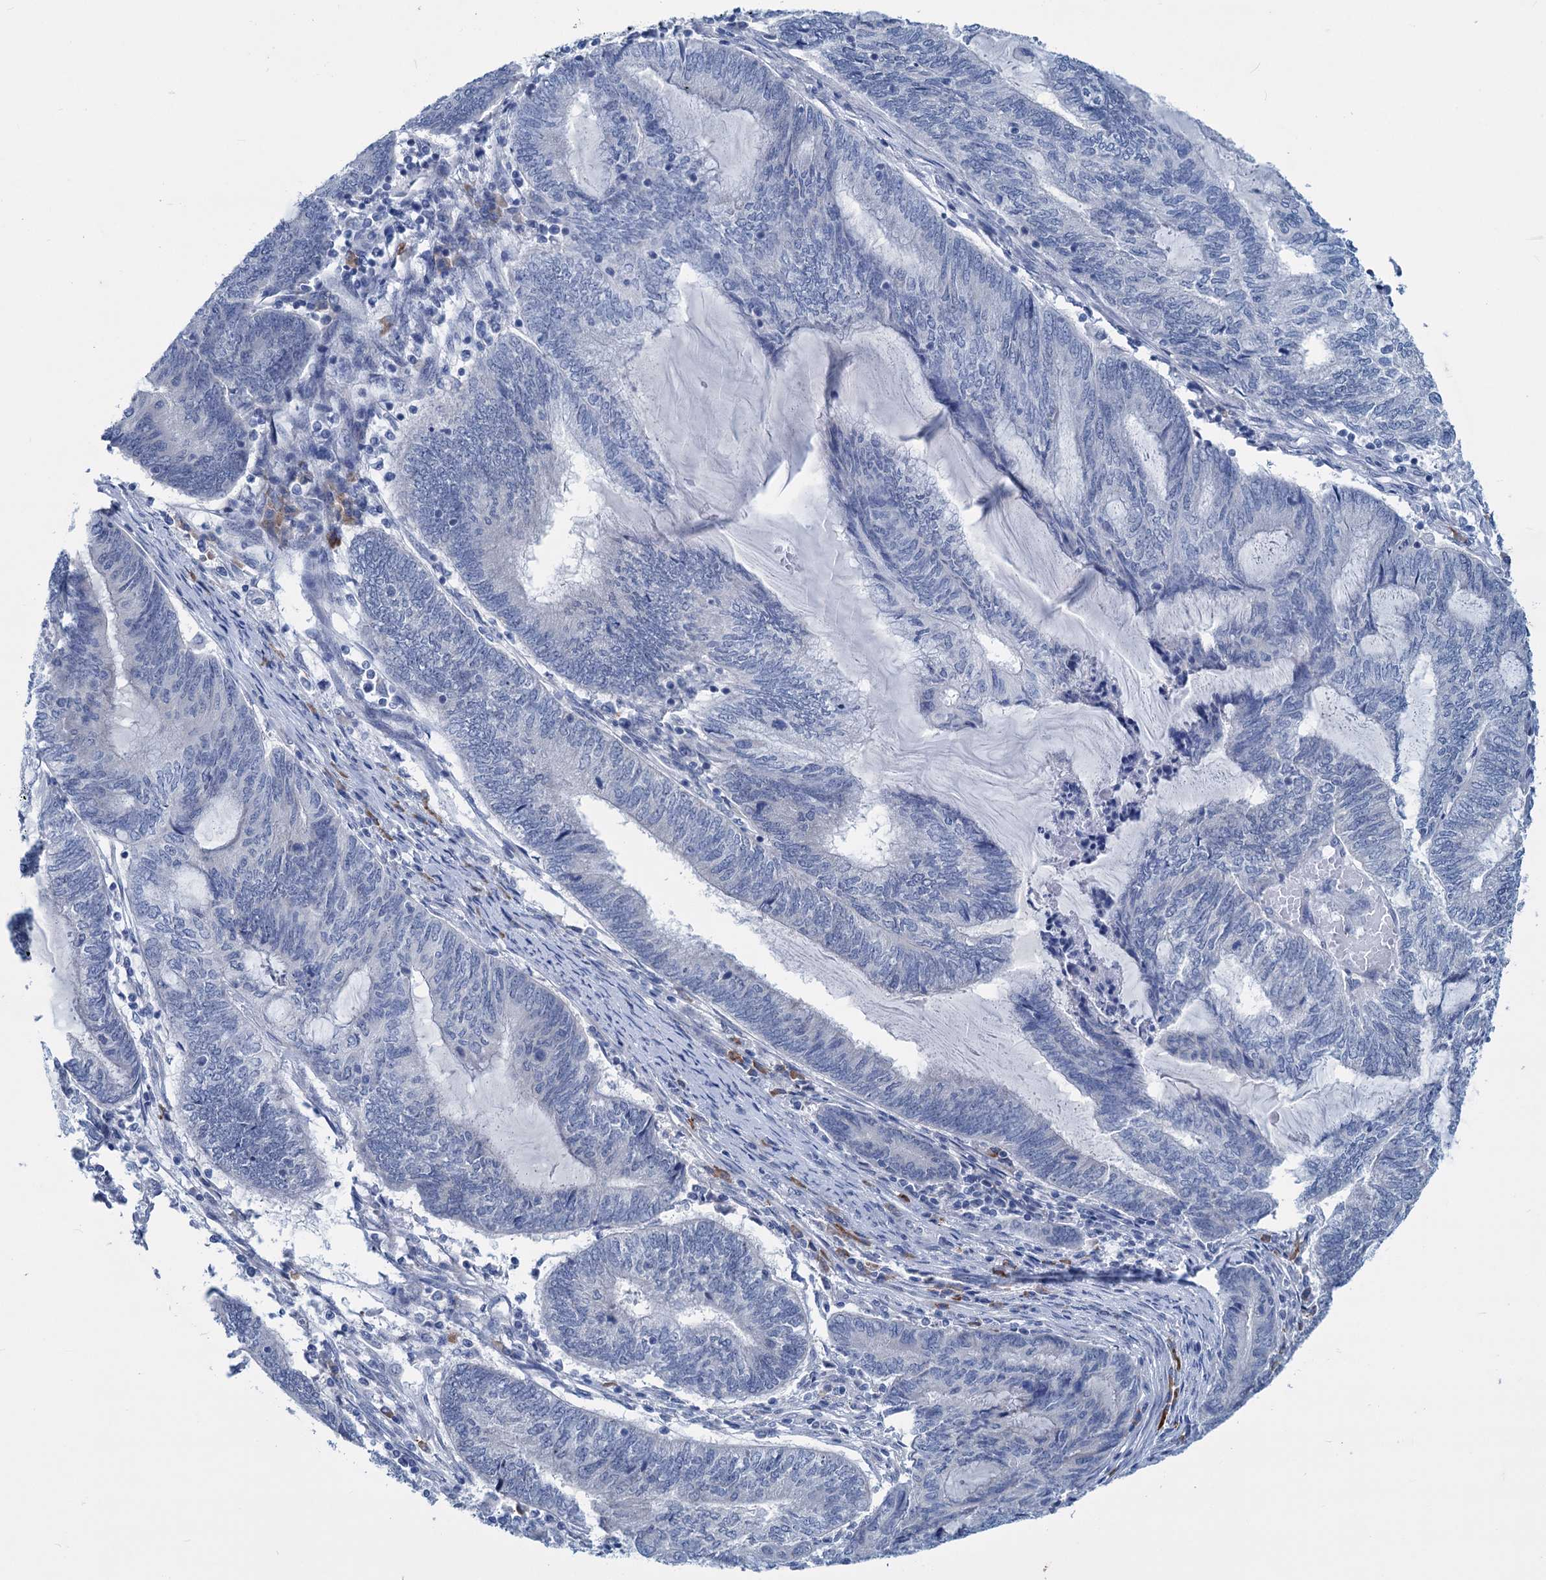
{"staining": {"intensity": "negative", "quantity": "none", "location": "none"}, "tissue": "endometrial cancer", "cell_type": "Tumor cells", "image_type": "cancer", "snomed": [{"axis": "morphology", "description": "Adenocarcinoma, NOS"}, {"axis": "topography", "description": "Uterus"}, {"axis": "topography", "description": "Endometrium"}], "caption": "Tumor cells show no significant protein staining in endometrial adenocarcinoma.", "gene": "NEU3", "patient": {"sex": "female", "age": 70}}